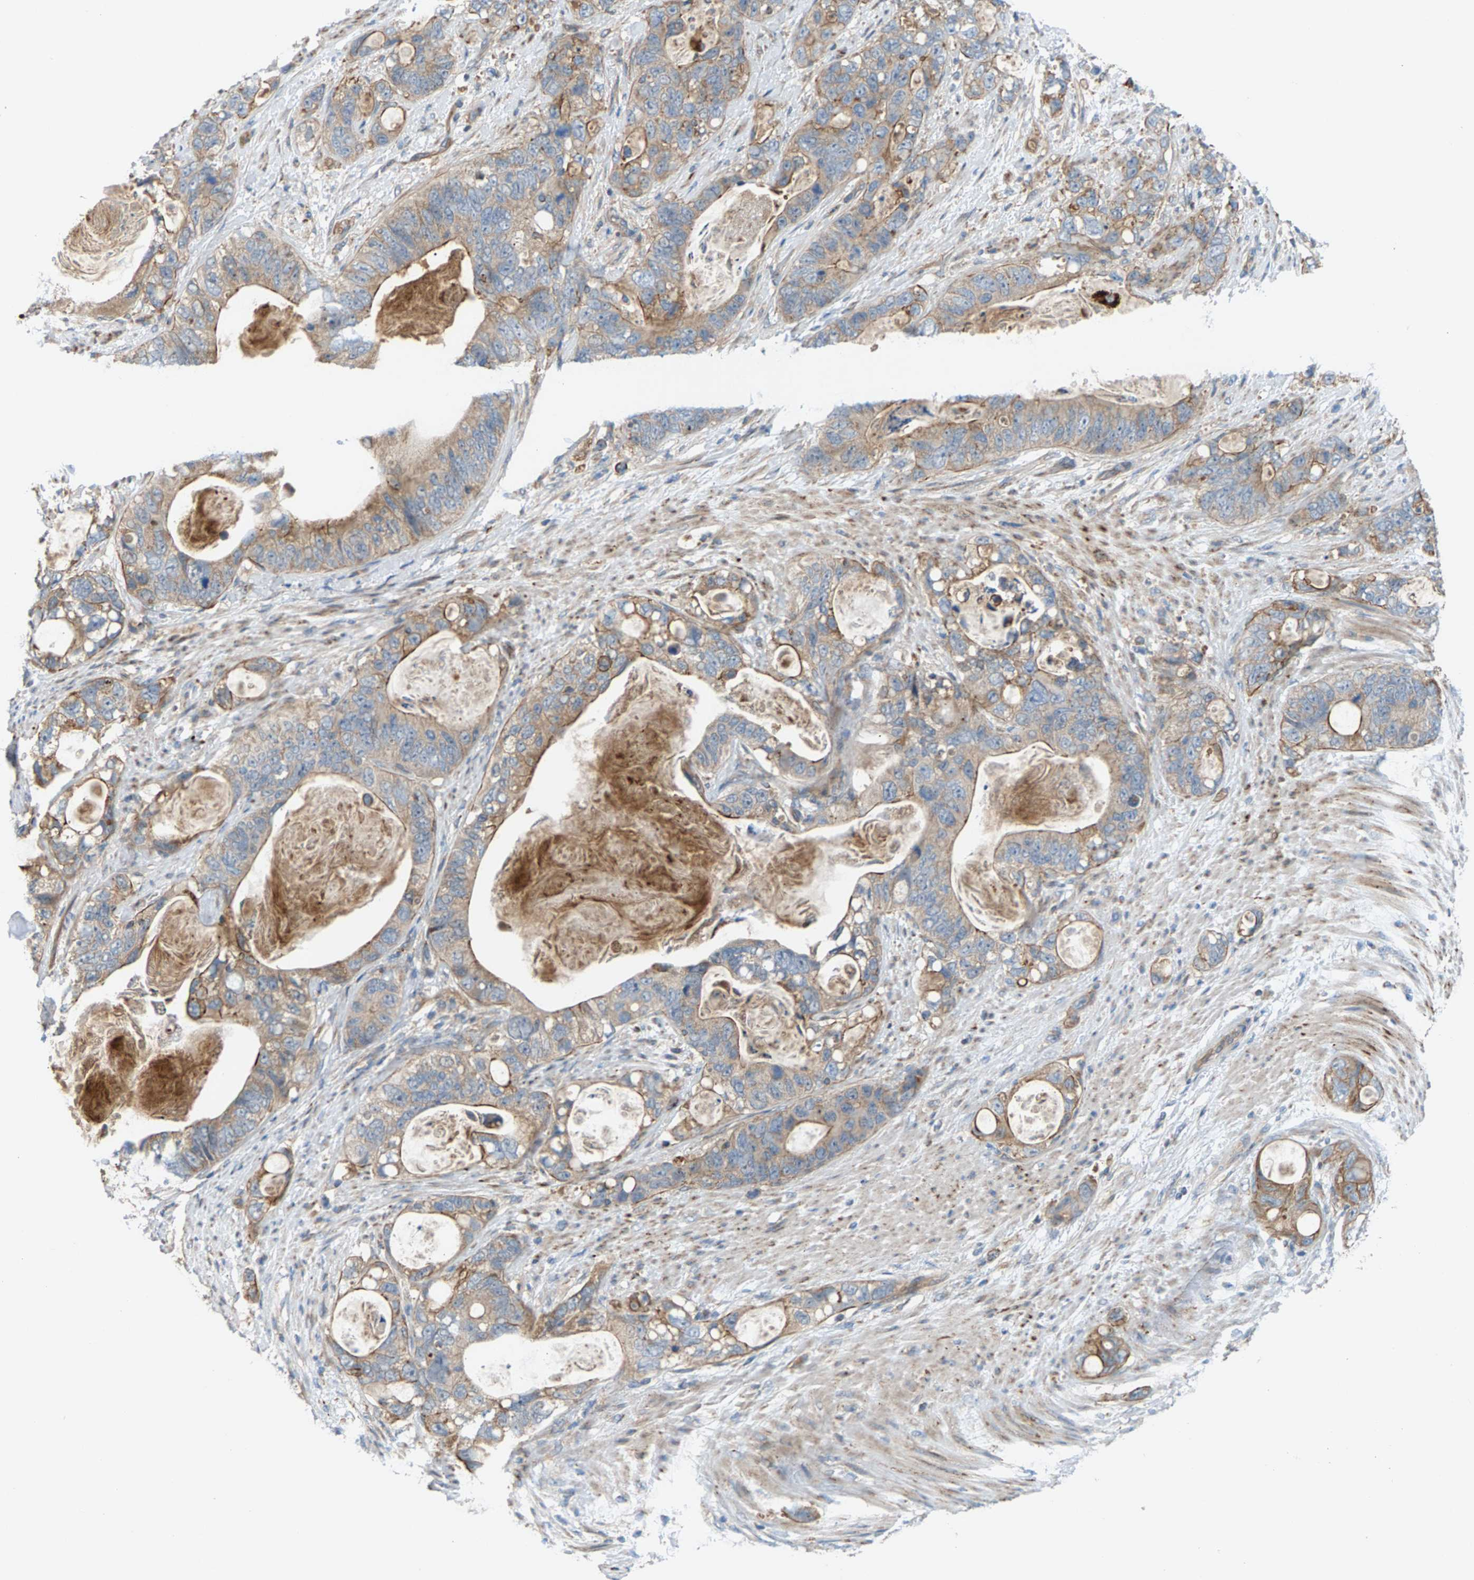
{"staining": {"intensity": "weak", "quantity": ">75%", "location": "cytoplasmic/membranous"}, "tissue": "stomach cancer", "cell_type": "Tumor cells", "image_type": "cancer", "snomed": [{"axis": "morphology", "description": "Normal tissue, NOS"}, {"axis": "morphology", "description": "Adenocarcinoma, NOS"}, {"axis": "topography", "description": "Stomach"}], "caption": "Adenocarcinoma (stomach) tissue reveals weak cytoplasmic/membranous staining in about >75% of tumor cells, visualized by immunohistochemistry.", "gene": "PDCL", "patient": {"sex": "female", "age": 89}}